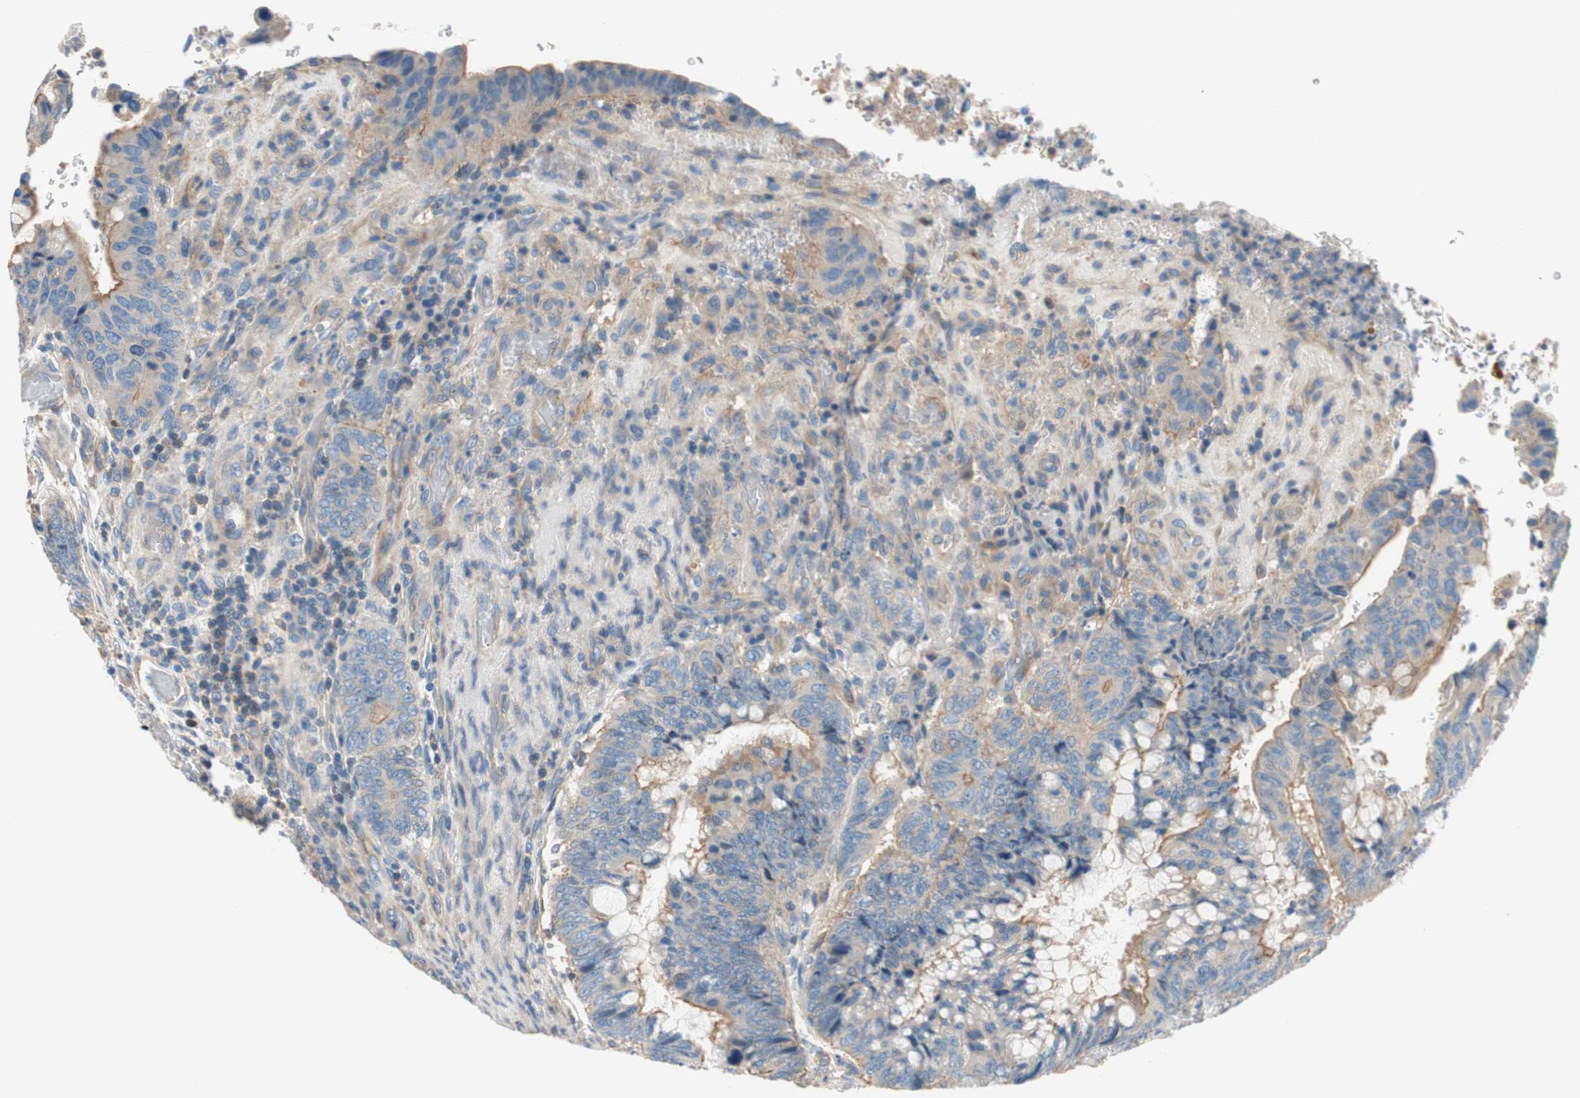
{"staining": {"intensity": "moderate", "quantity": ">75%", "location": "cytoplasmic/membranous"}, "tissue": "colorectal cancer", "cell_type": "Tumor cells", "image_type": "cancer", "snomed": [{"axis": "morphology", "description": "Normal tissue, NOS"}, {"axis": "morphology", "description": "Adenocarcinoma, NOS"}, {"axis": "topography", "description": "Rectum"}, {"axis": "topography", "description": "Peripheral nerve tissue"}], "caption": "Moderate cytoplasmic/membranous staining for a protein is identified in approximately >75% of tumor cells of colorectal cancer using IHC.", "gene": "CALML3", "patient": {"sex": "male", "age": 92}}